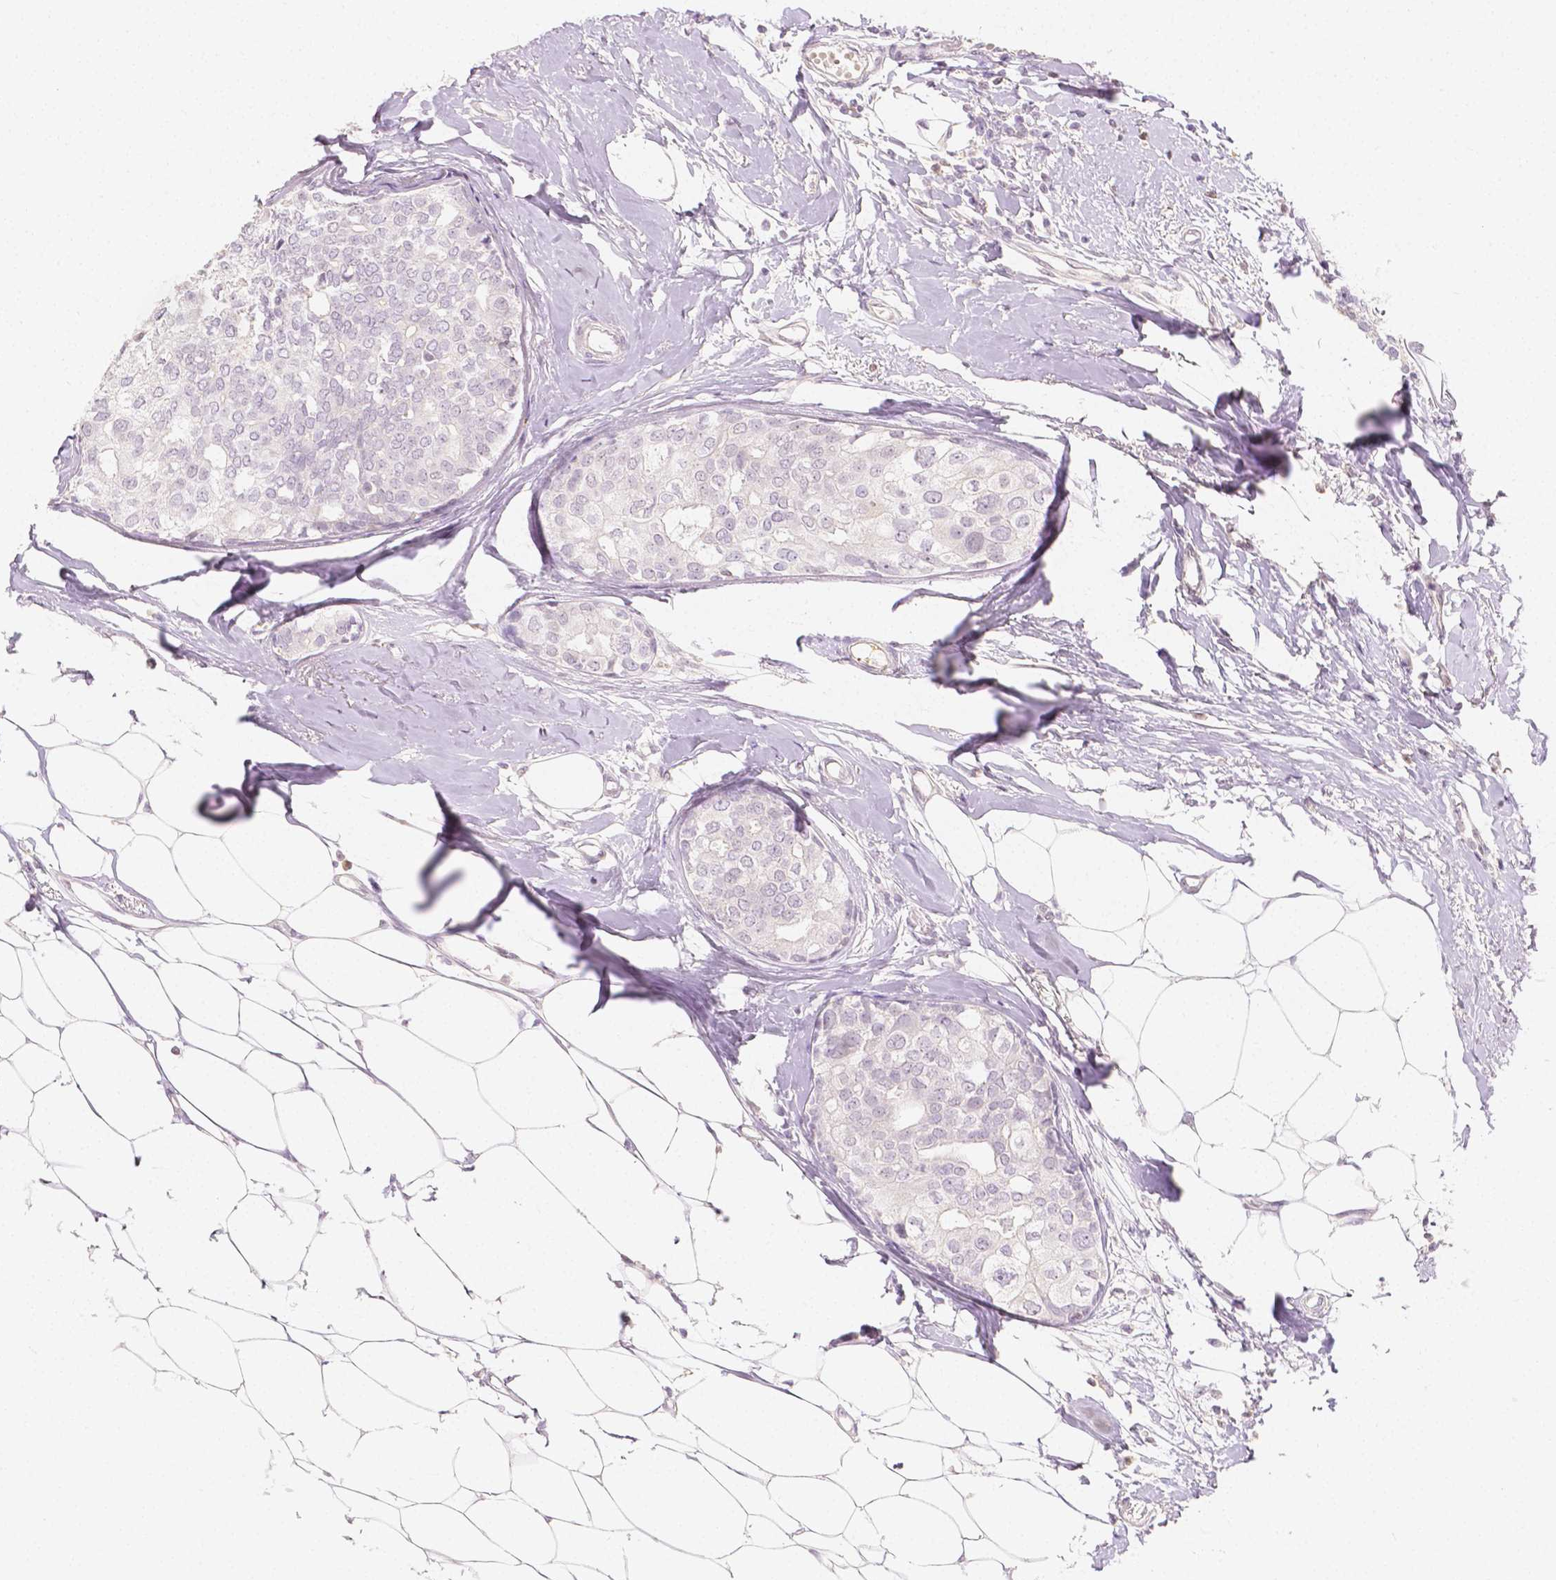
{"staining": {"intensity": "negative", "quantity": "none", "location": "none"}, "tissue": "breast cancer", "cell_type": "Tumor cells", "image_type": "cancer", "snomed": [{"axis": "morphology", "description": "Duct carcinoma"}, {"axis": "topography", "description": "Breast"}], "caption": "There is no significant expression in tumor cells of breast cancer. (DAB IHC with hematoxylin counter stain).", "gene": "SGTB", "patient": {"sex": "female", "age": 40}}